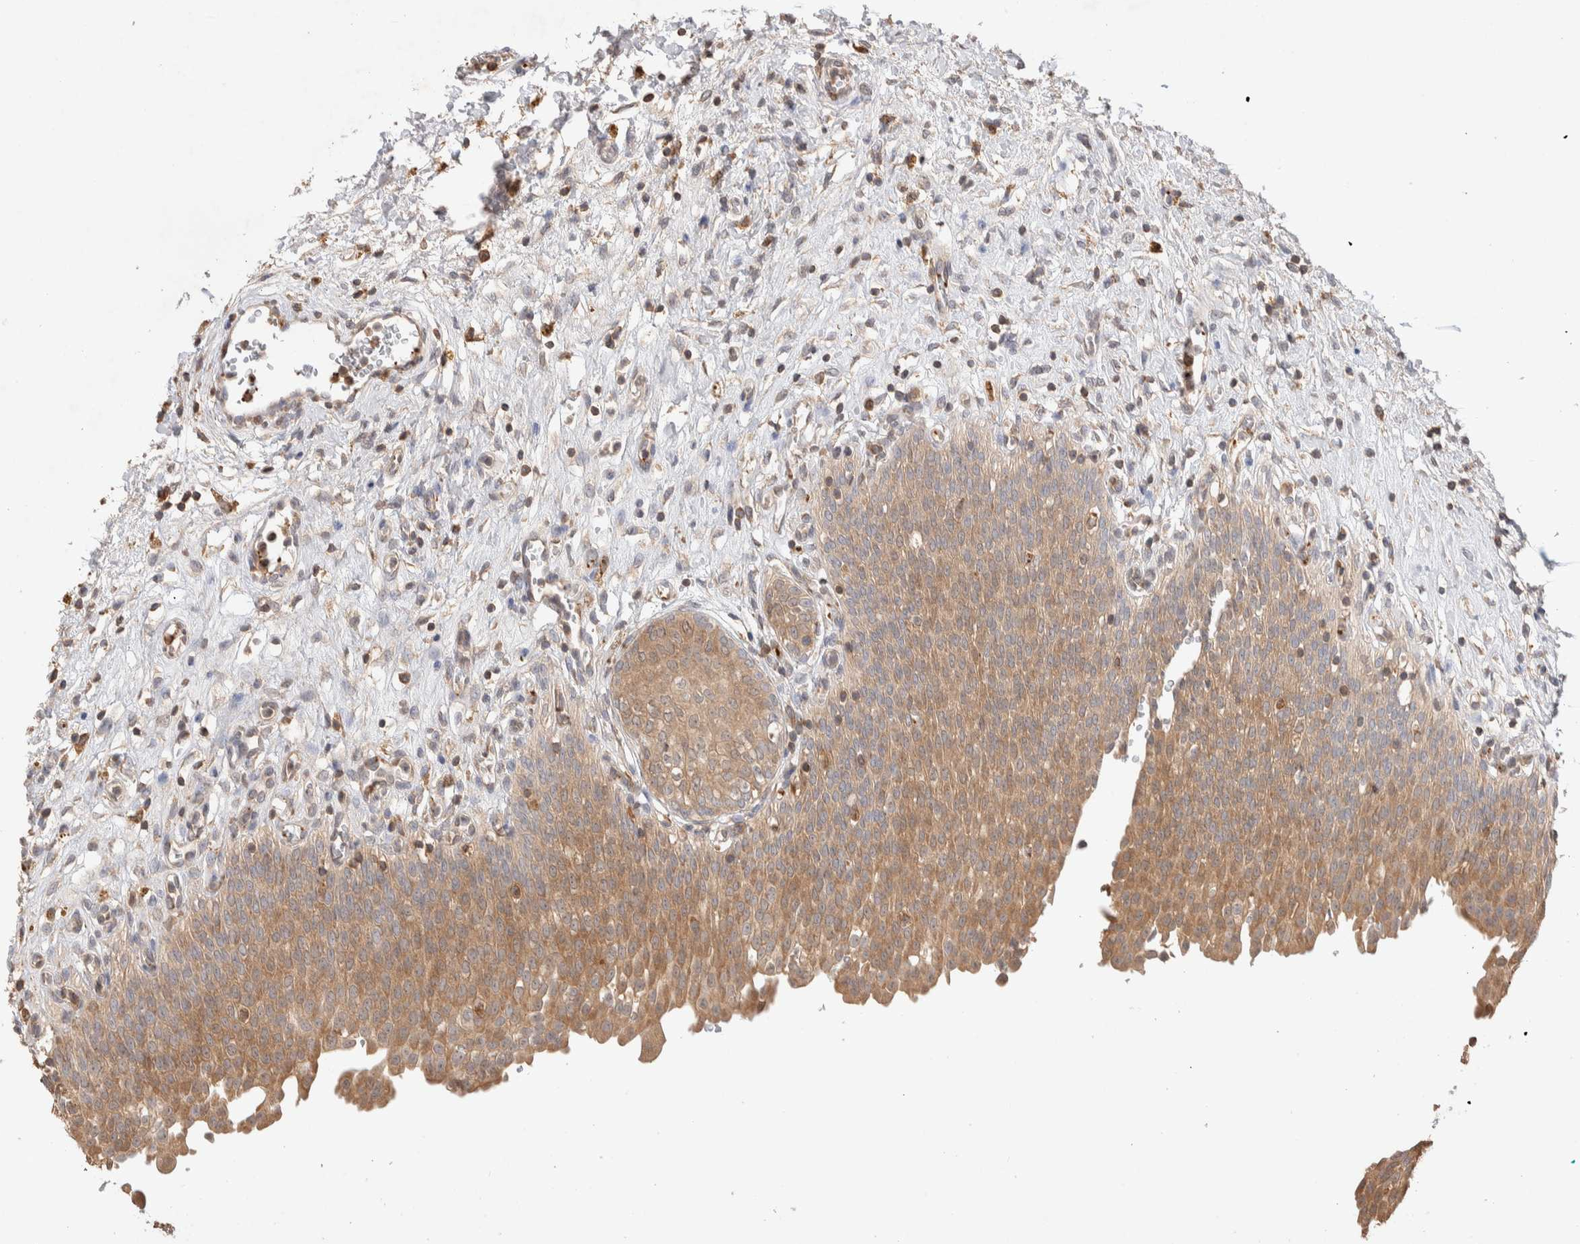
{"staining": {"intensity": "moderate", "quantity": ">75%", "location": "cytoplasmic/membranous"}, "tissue": "urinary bladder", "cell_type": "Urothelial cells", "image_type": "normal", "snomed": [{"axis": "morphology", "description": "Urothelial carcinoma, High grade"}, {"axis": "topography", "description": "Urinary bladder"}], "caption": "Brown immunohistochemical staining in benign human urinary bladder reveals moderate cytoplasmic/membranous staining in approximately >75% of urothelial cells.", "gene": "DEPTOR", "patient": {"sex": "male", "age": 46}}